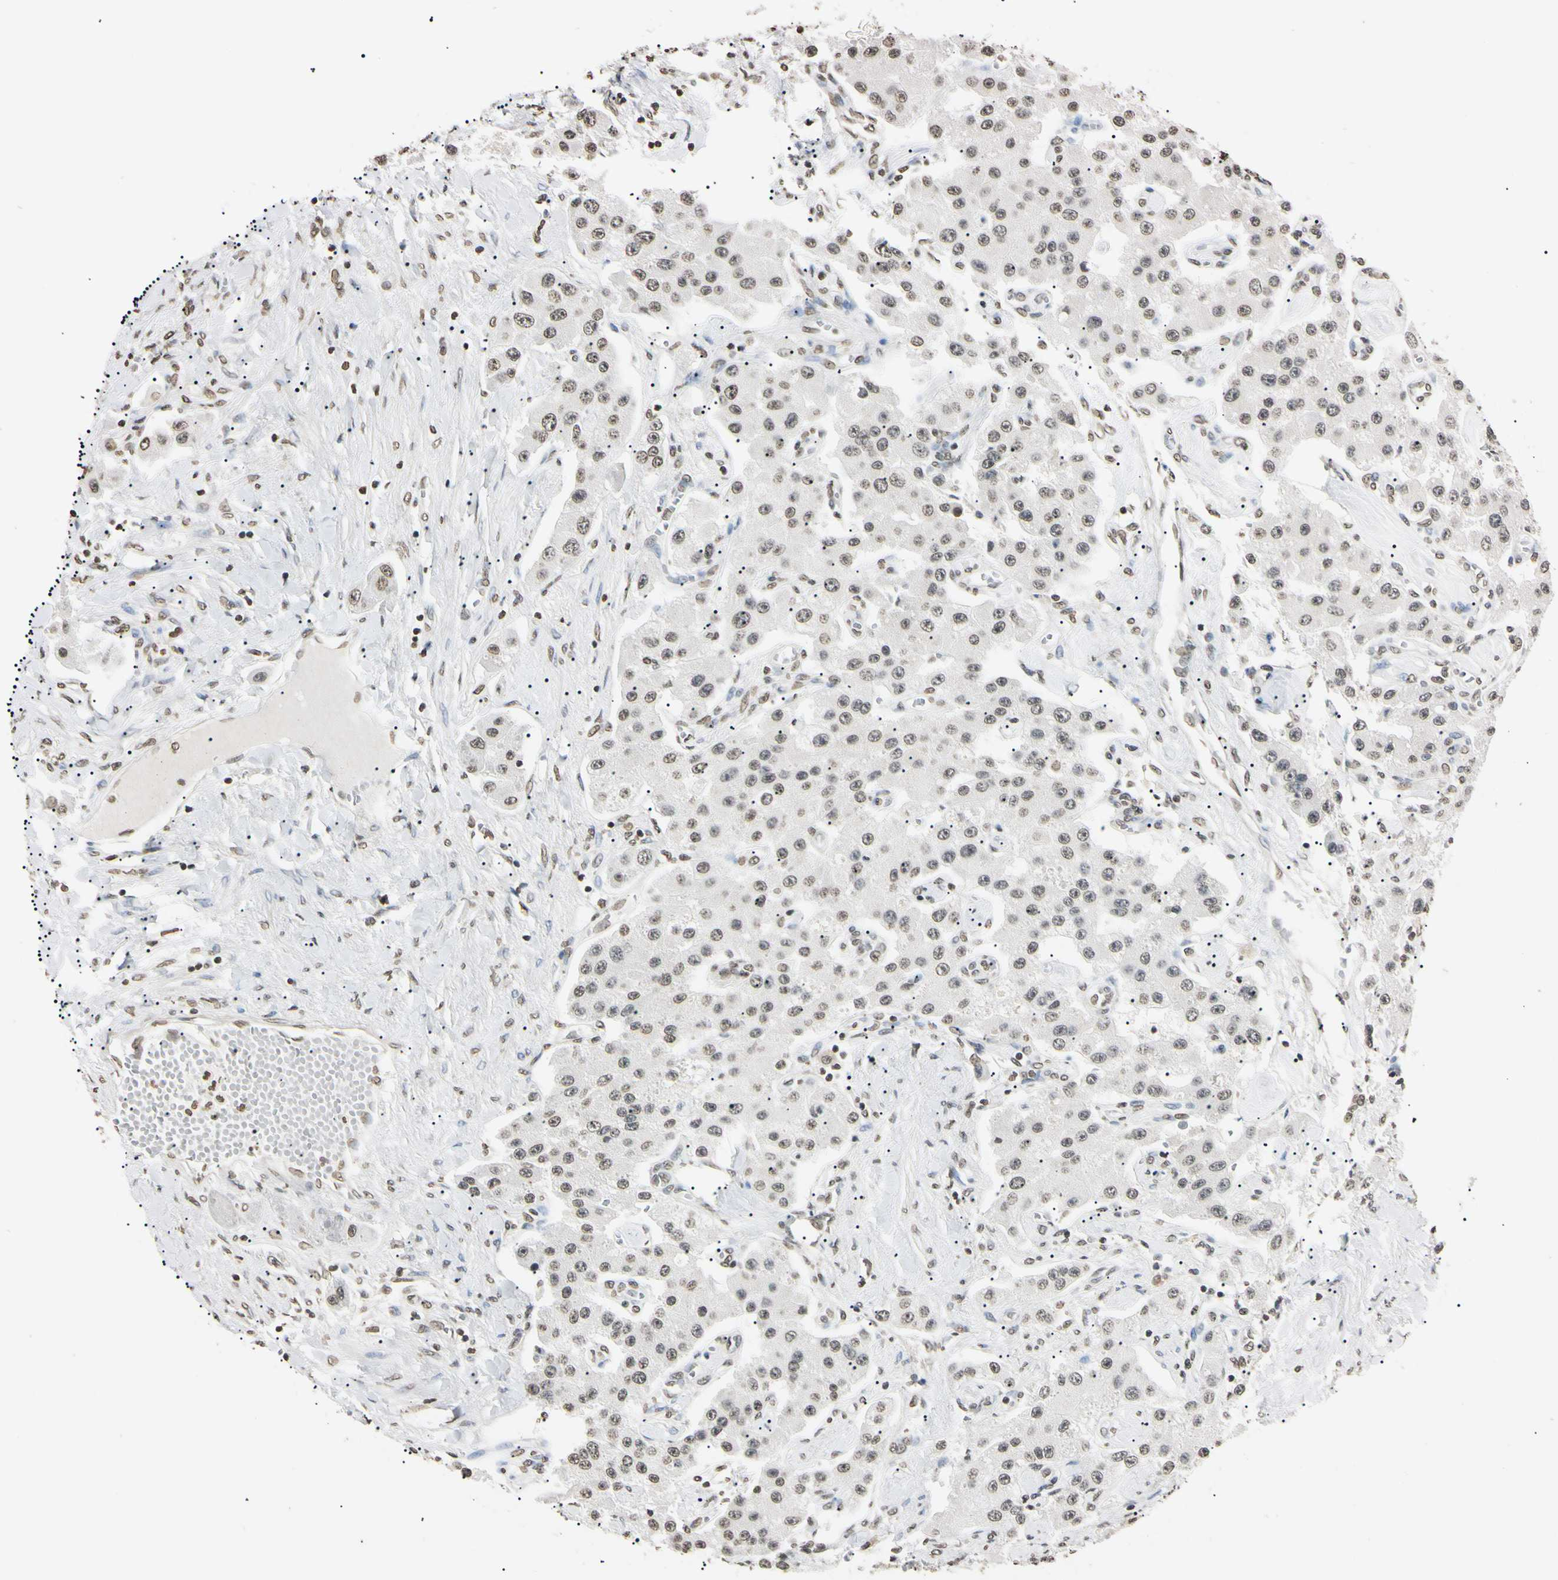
{"staining": {"intensity": "weak", "quantity": "25%-75%", "location": "nuclear"}, "tissue": "carcinoid", "cell_type": "Tumor cells", "image_type": "cancer", "snomed": [{"axis": "morphology", "description": "Carcinoid, malignant, NOS"}, {"axis": "topography", "description": "Pancreas"}], "caption": "This is an image of IHC staining of malignant carcinoid, which shows weak staining in the nuclear of tumor cells.", "gene": "CDC45", "patient": {"sex": "male", "age": 41}}